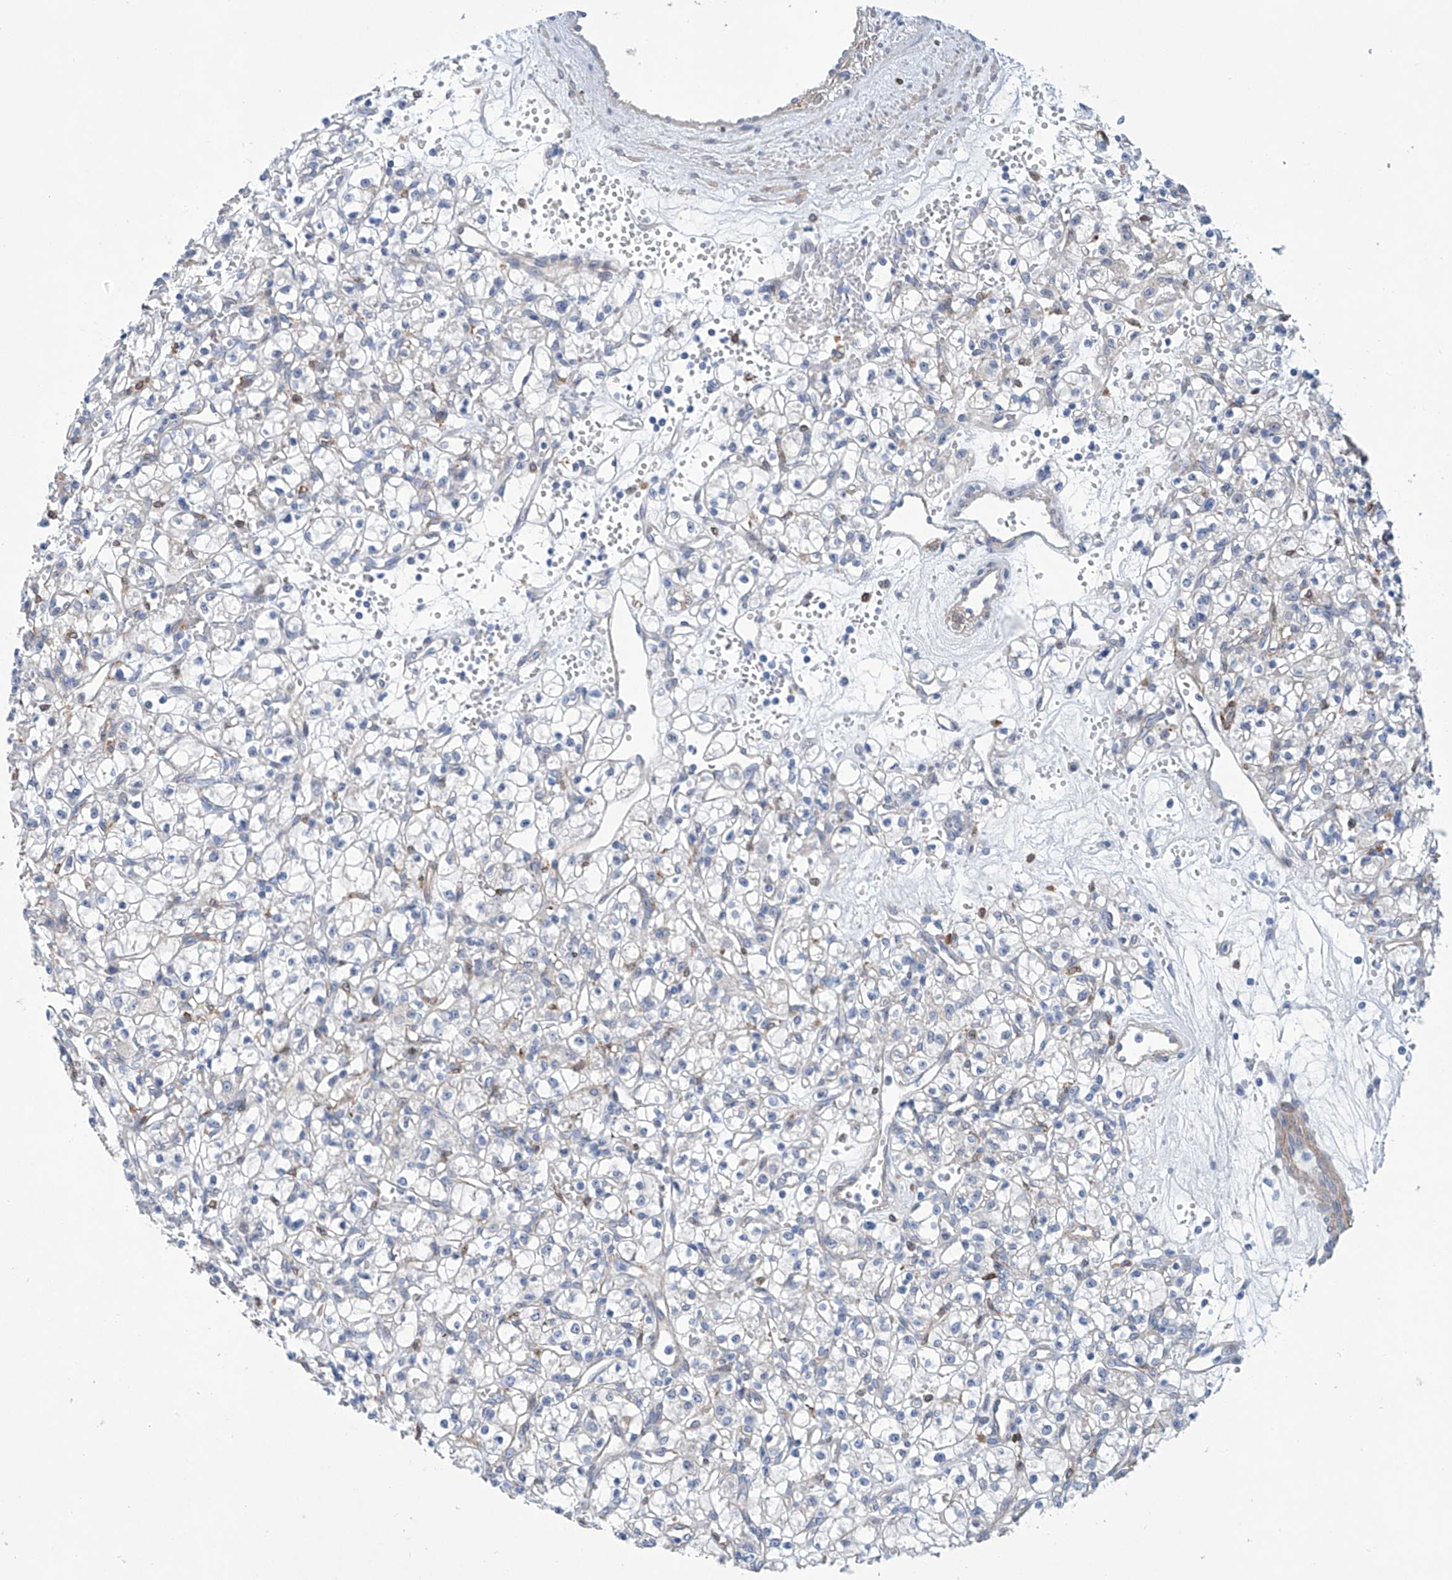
{"staining": {"intensity": "negative", "quantity": "none", "location": "none"}, "tissue": "renal cancer", "cell_type": "Tumor cells", "image_type": "cancer", "snomed": [{"axis": "morphology", "description": "Adenocarcinoma, NOS"}, {"axis": "topography", "description": "Kidney"}], "caption": "Renal adenocarcinoma was stained to show a protein in brown. There is no significant positivity in tumor cells. (DAB IHC, high magnification).", "gene": "TNN", "patient": {"sex": "female", "age": 59}}